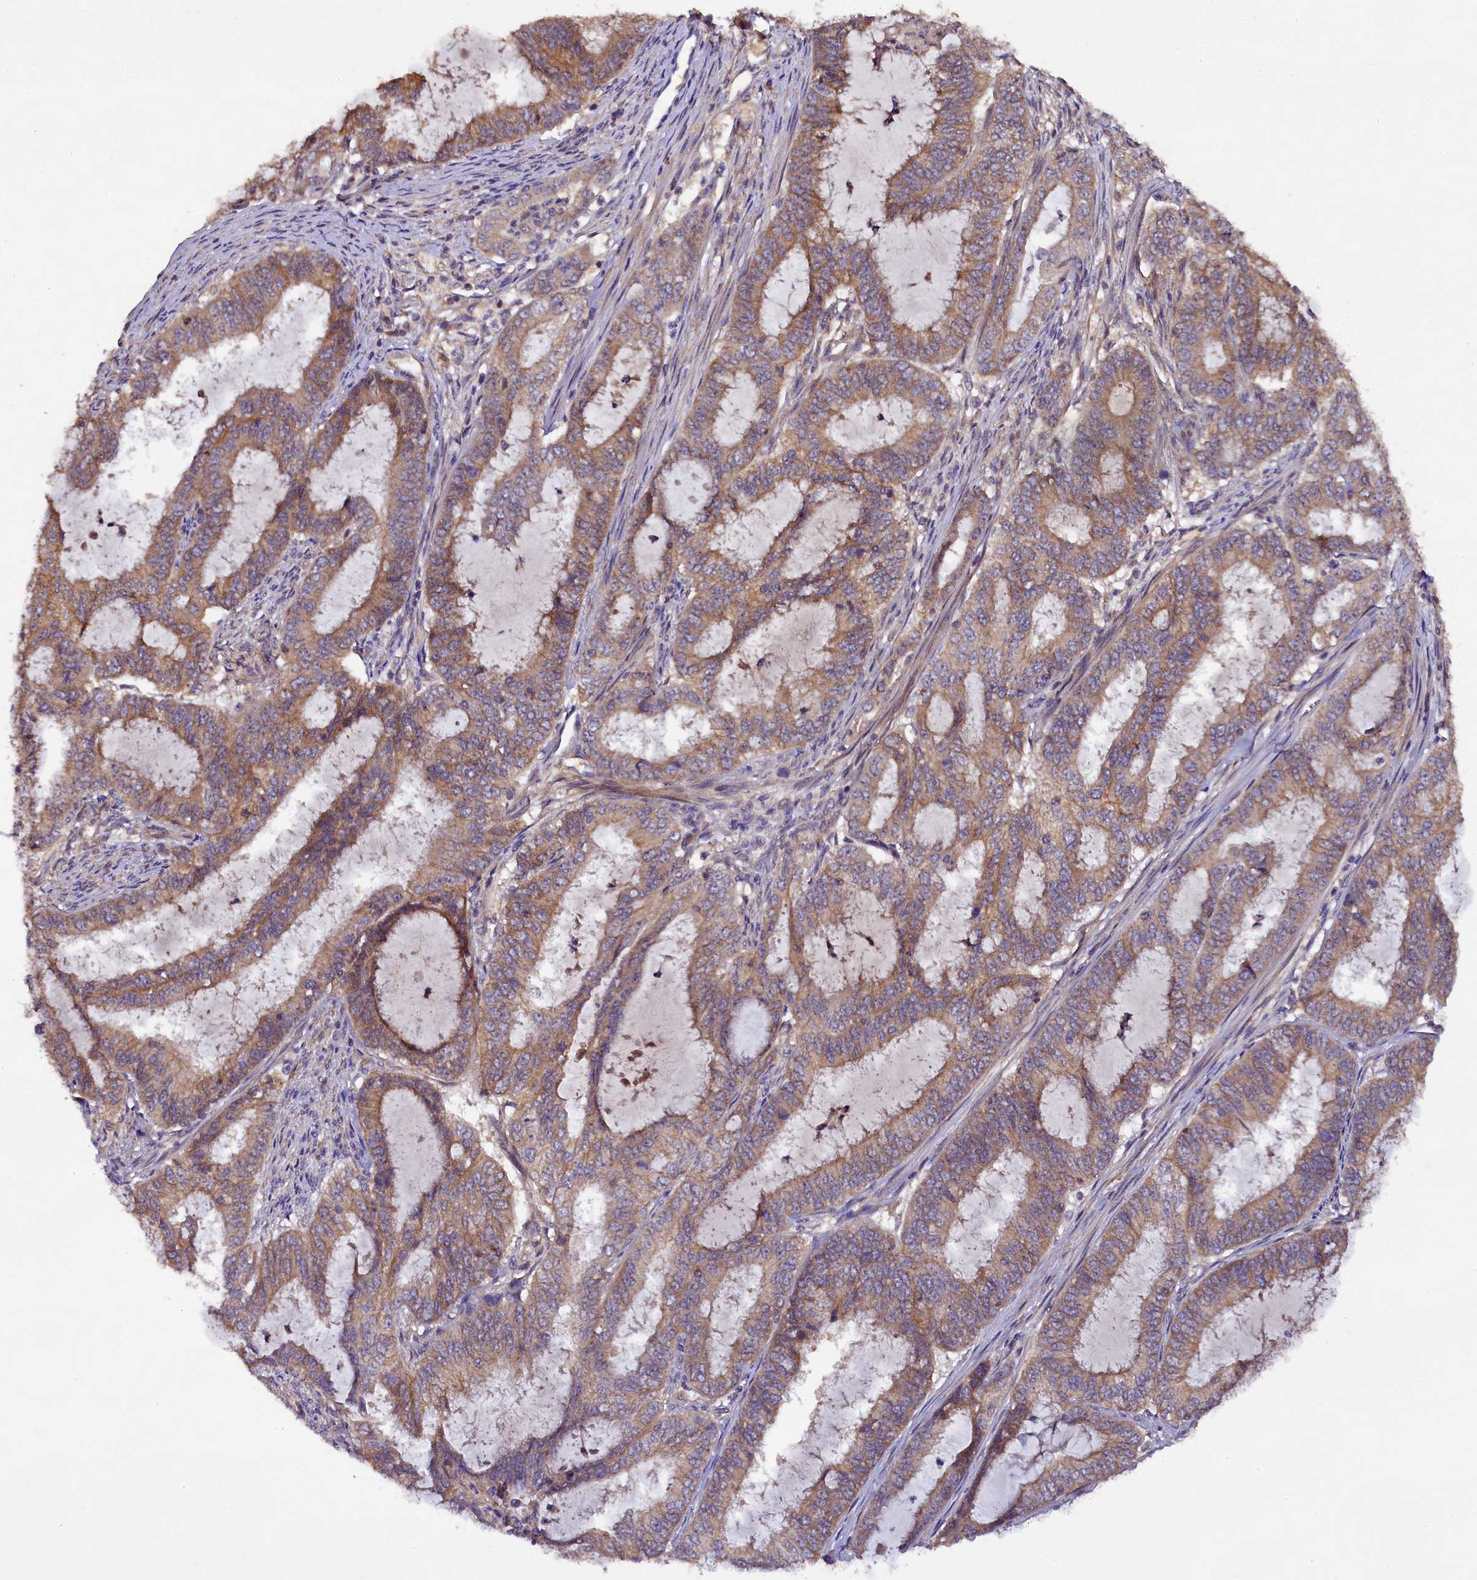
{"staining": {"intensity": "moderate", "quantity": ">75%", "location": "cytoplasmic/membranous"}, "tissue": "endometrial cancer", "cell_type": "Tumor cells", "image_type": "cancer", "snomed": [{"axis": "morphology", "description": "Adenocarcinoma, NOS"}, {"axis": "topography", "description": "Endometrium"}], "caption": "Immunohistochemical staining of endometrial adenocarcinoma shows medium levels of moderate cytoplasmic/membranous expression in about >75% of tumor cells.", "gene": "PLXNB1", "patient": {"sex": "female", "age": 51}}